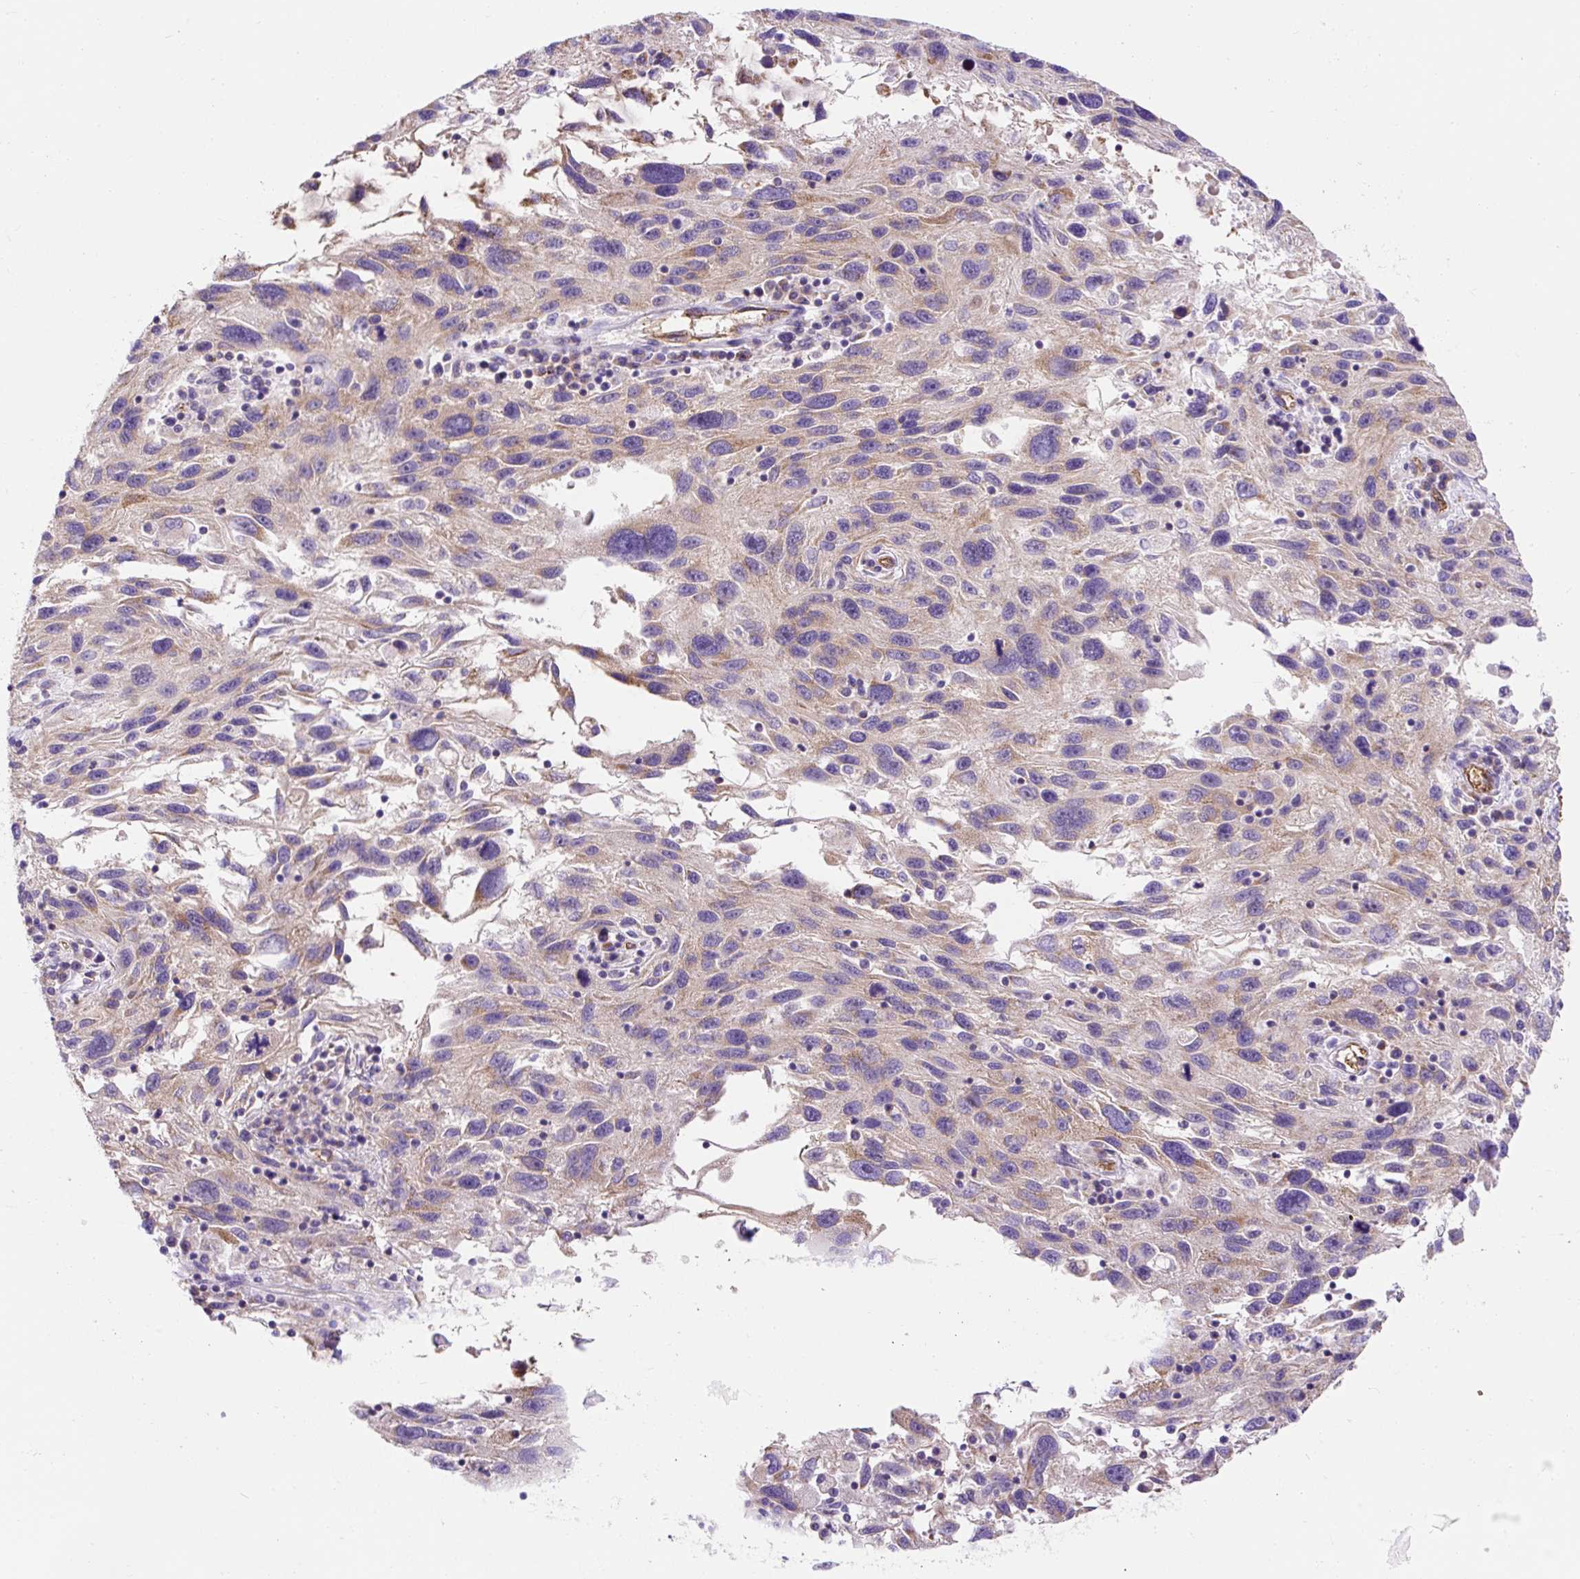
{"staining": {"intensity": "weak", "quantity": "25%-75%", "location": "cytoplasmic/membranous"}, "tissue": "melanoma", "cell_type": "Tumor cells", "image_type": "cancer", "snomed": [{"axis": "morphology", "description": "Malignant melanoma, NOS"}, {"axis": "topography", "description": "Skin"}], "caption": "Immunohistochemistry of melanoma displays low levels of weak cytoplasmic/membranous staining in about 25%-75% of tumor cells.", "gene": "HIP1R", "patient": {"sex": "male", "age": 53}}